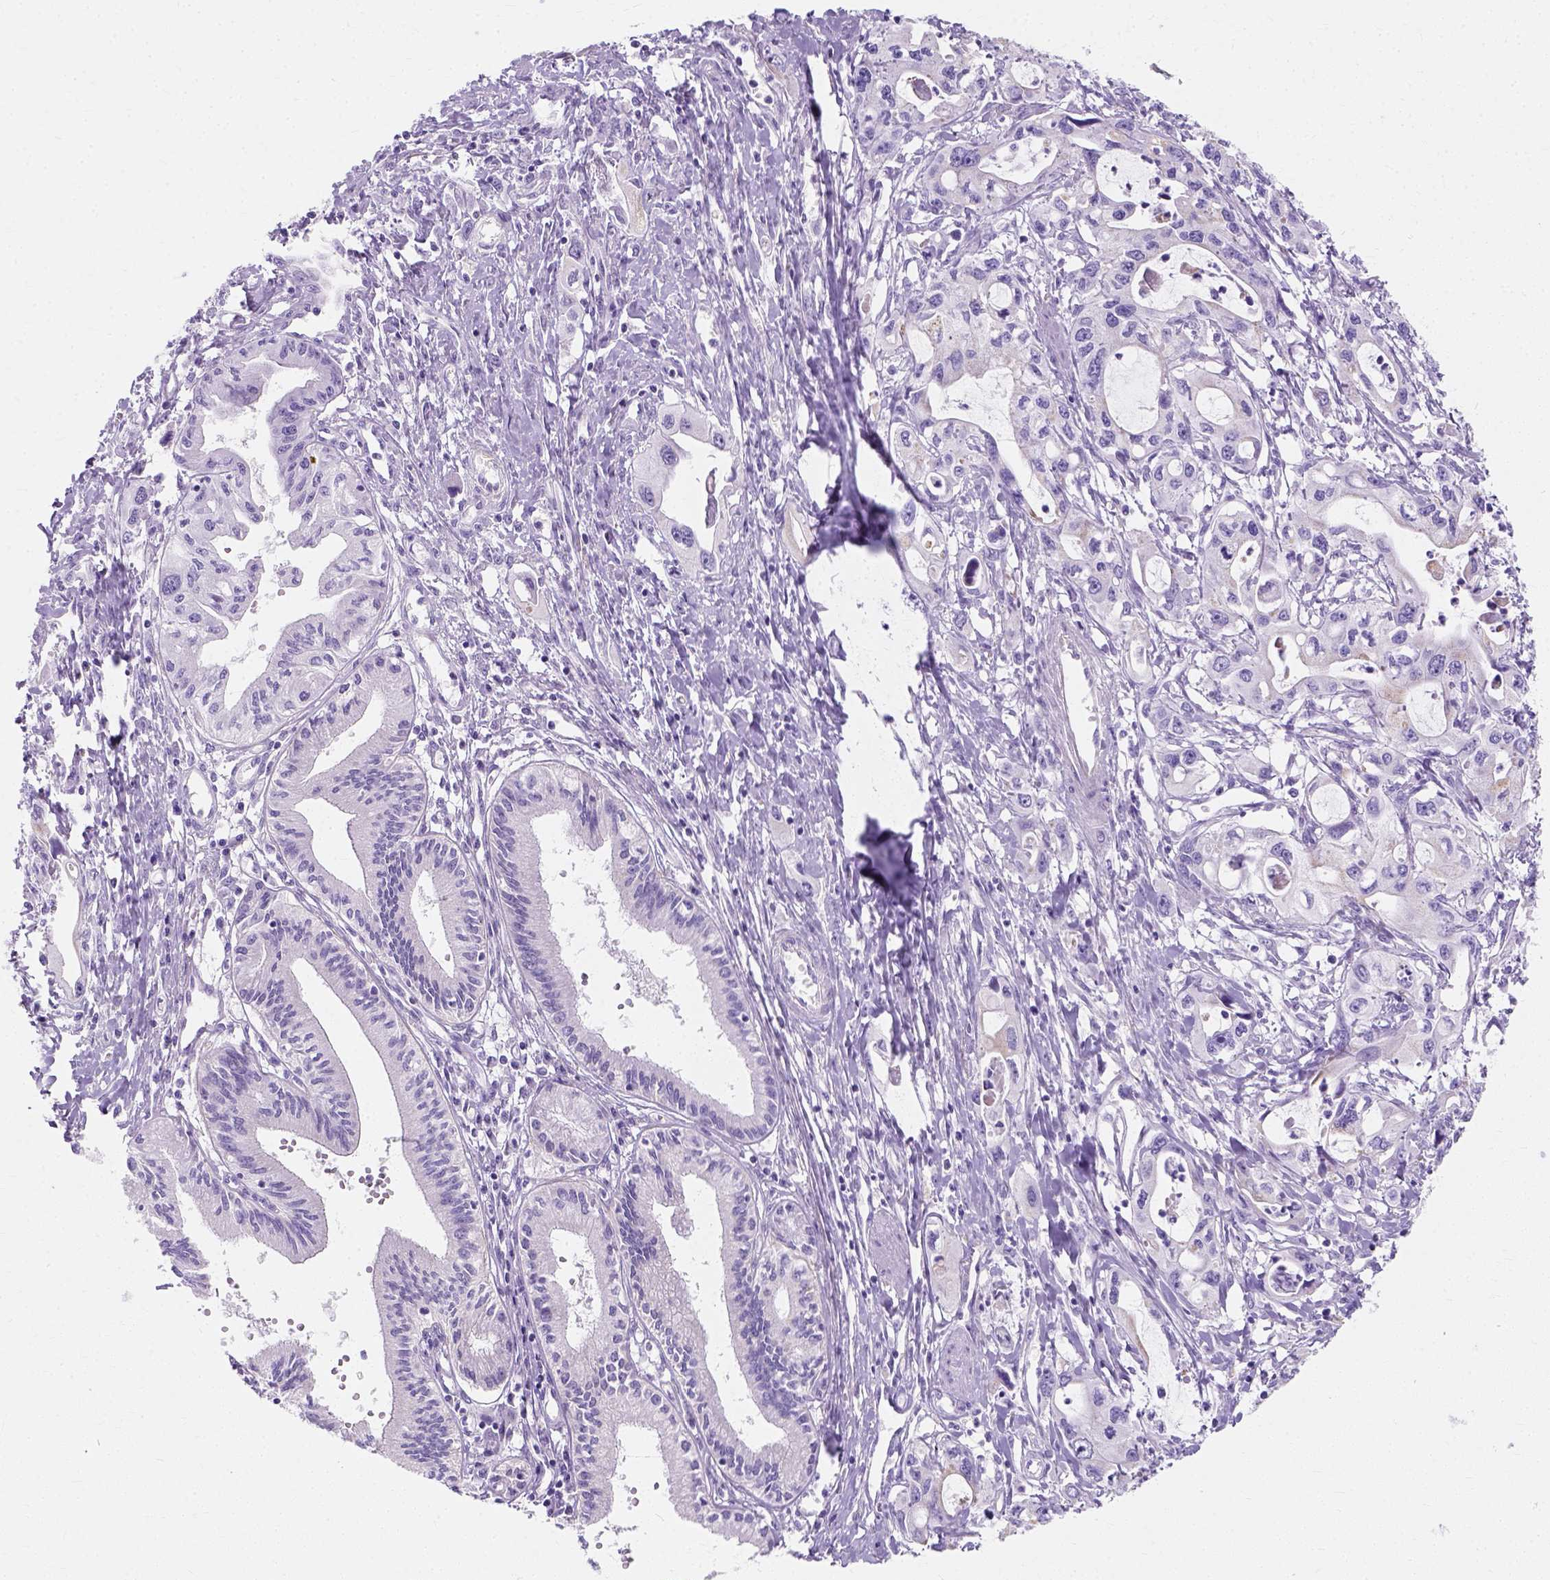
{"staining": {"intensity": "moderate", "quantity": "<25%", "location": "cytoplasmic/membranous"}, "tissue": "pancreatic cancer", "cell_type": "Tumor cells", "image_type": "cancer", "snomed": [{"axis": "morphology", "description": "Adenocarcinoma, NOS"}, {"axis": "topography", "description": "Pancreas"}], "caption": "Immunohistochemical staining of adenocarcinoma (pancreatic) displays low levels of moderate cytoplasmic/membranous protein staining in approximately <25% of tumor cells. (Stains: DAB in brown, nuclei in blue, Microscopy: brightfield microscopy at high magnification).", "gene": "MYH15", "patient": {"sex": "male", "age": 60}}